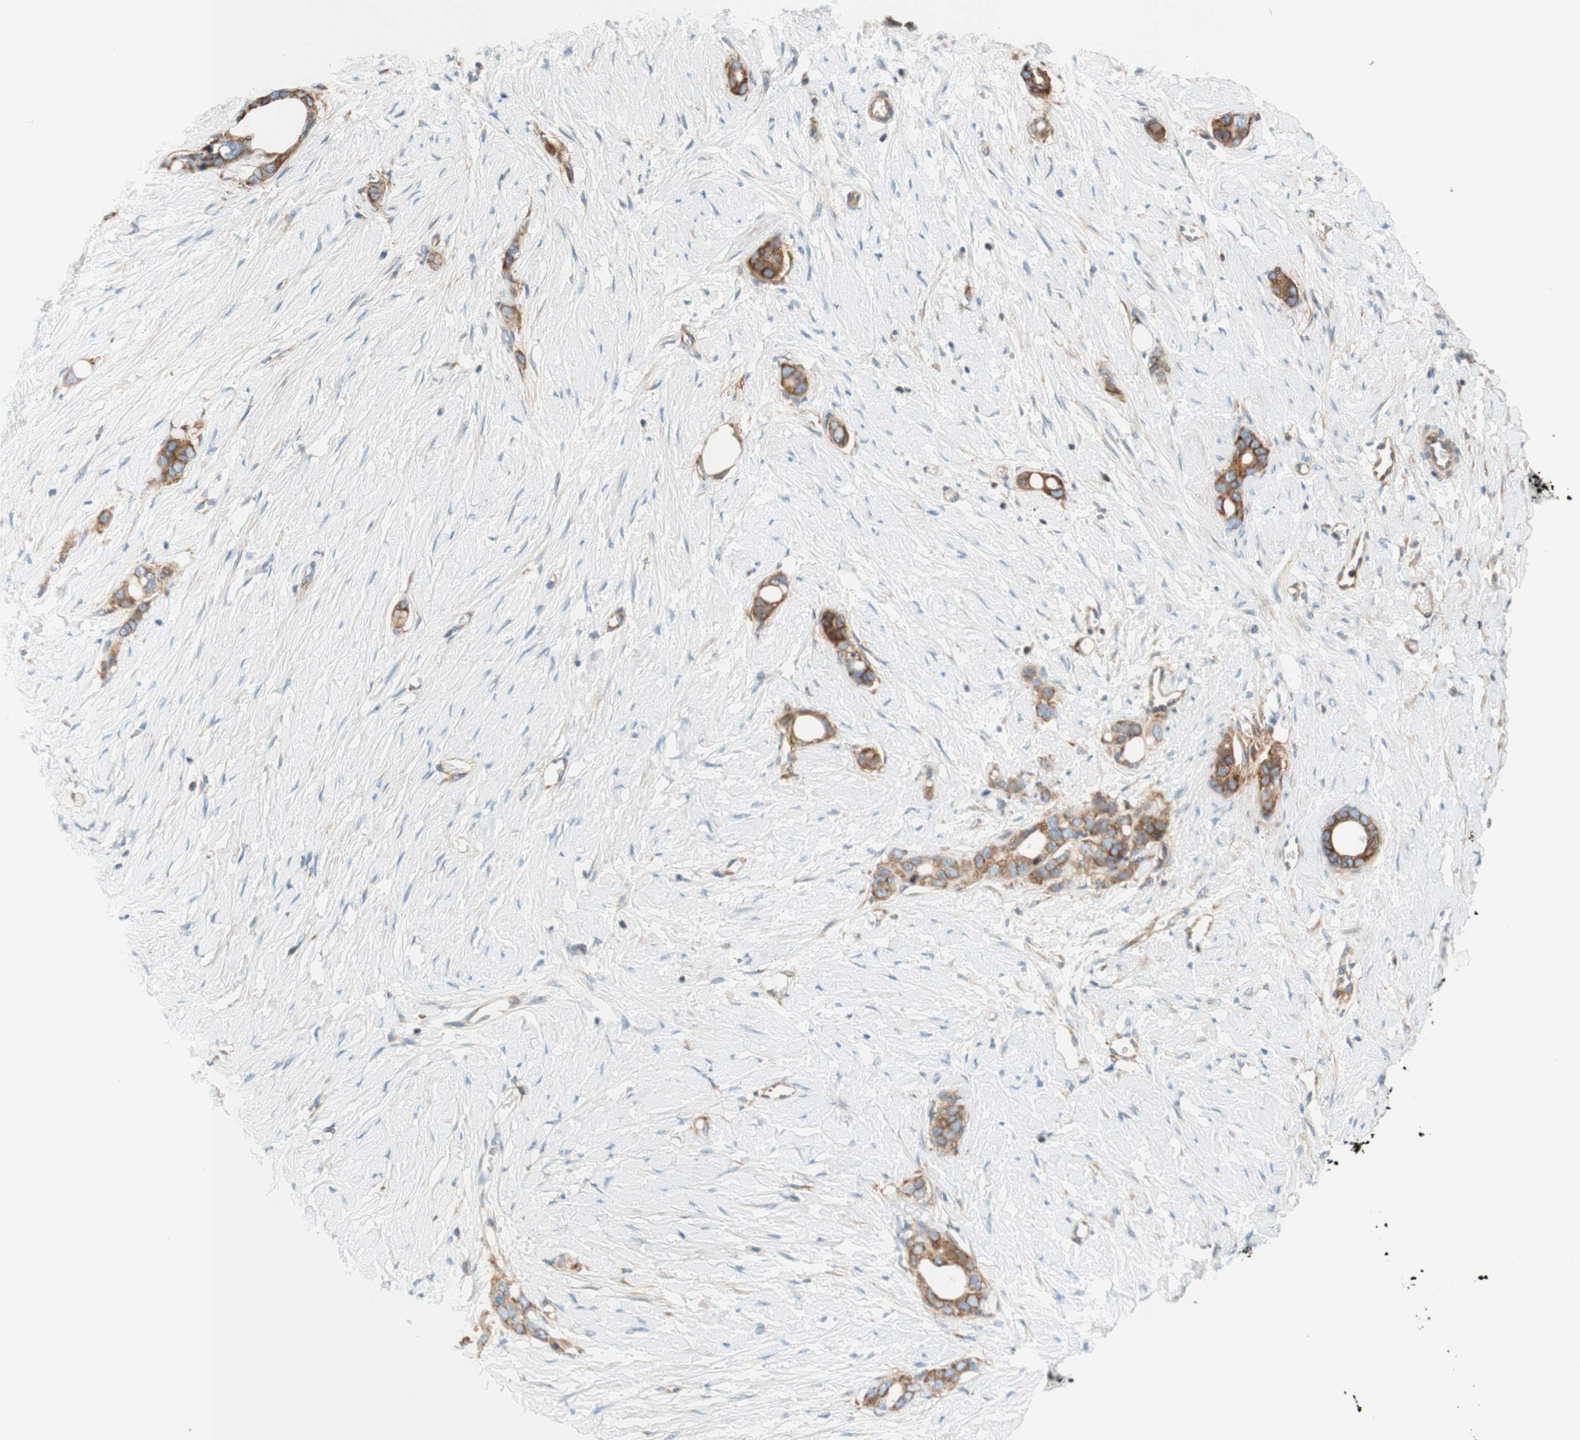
{"staining": {"intensity": "moderate", "quantity": ">75%", "location": "cytoplasmic/membranous"}, "tissue": "stomach cancer", "cell_type": "Tumor cells", "image_type": "cancer", "snomed": [{"axis": "morphology", "description": "Adenocarcinoma, NOS"}, {"axis": "topography", "description": "Stomach"}], "caption": "Protein staining shows moderate cytoplasmic/membranous expression in about >75% of tumor cells in stomach cancer. (IHC, brightfield microscopy, high magnification).", "gene": "VPS26A", "patient": {"sex": "female", "age": 75}}